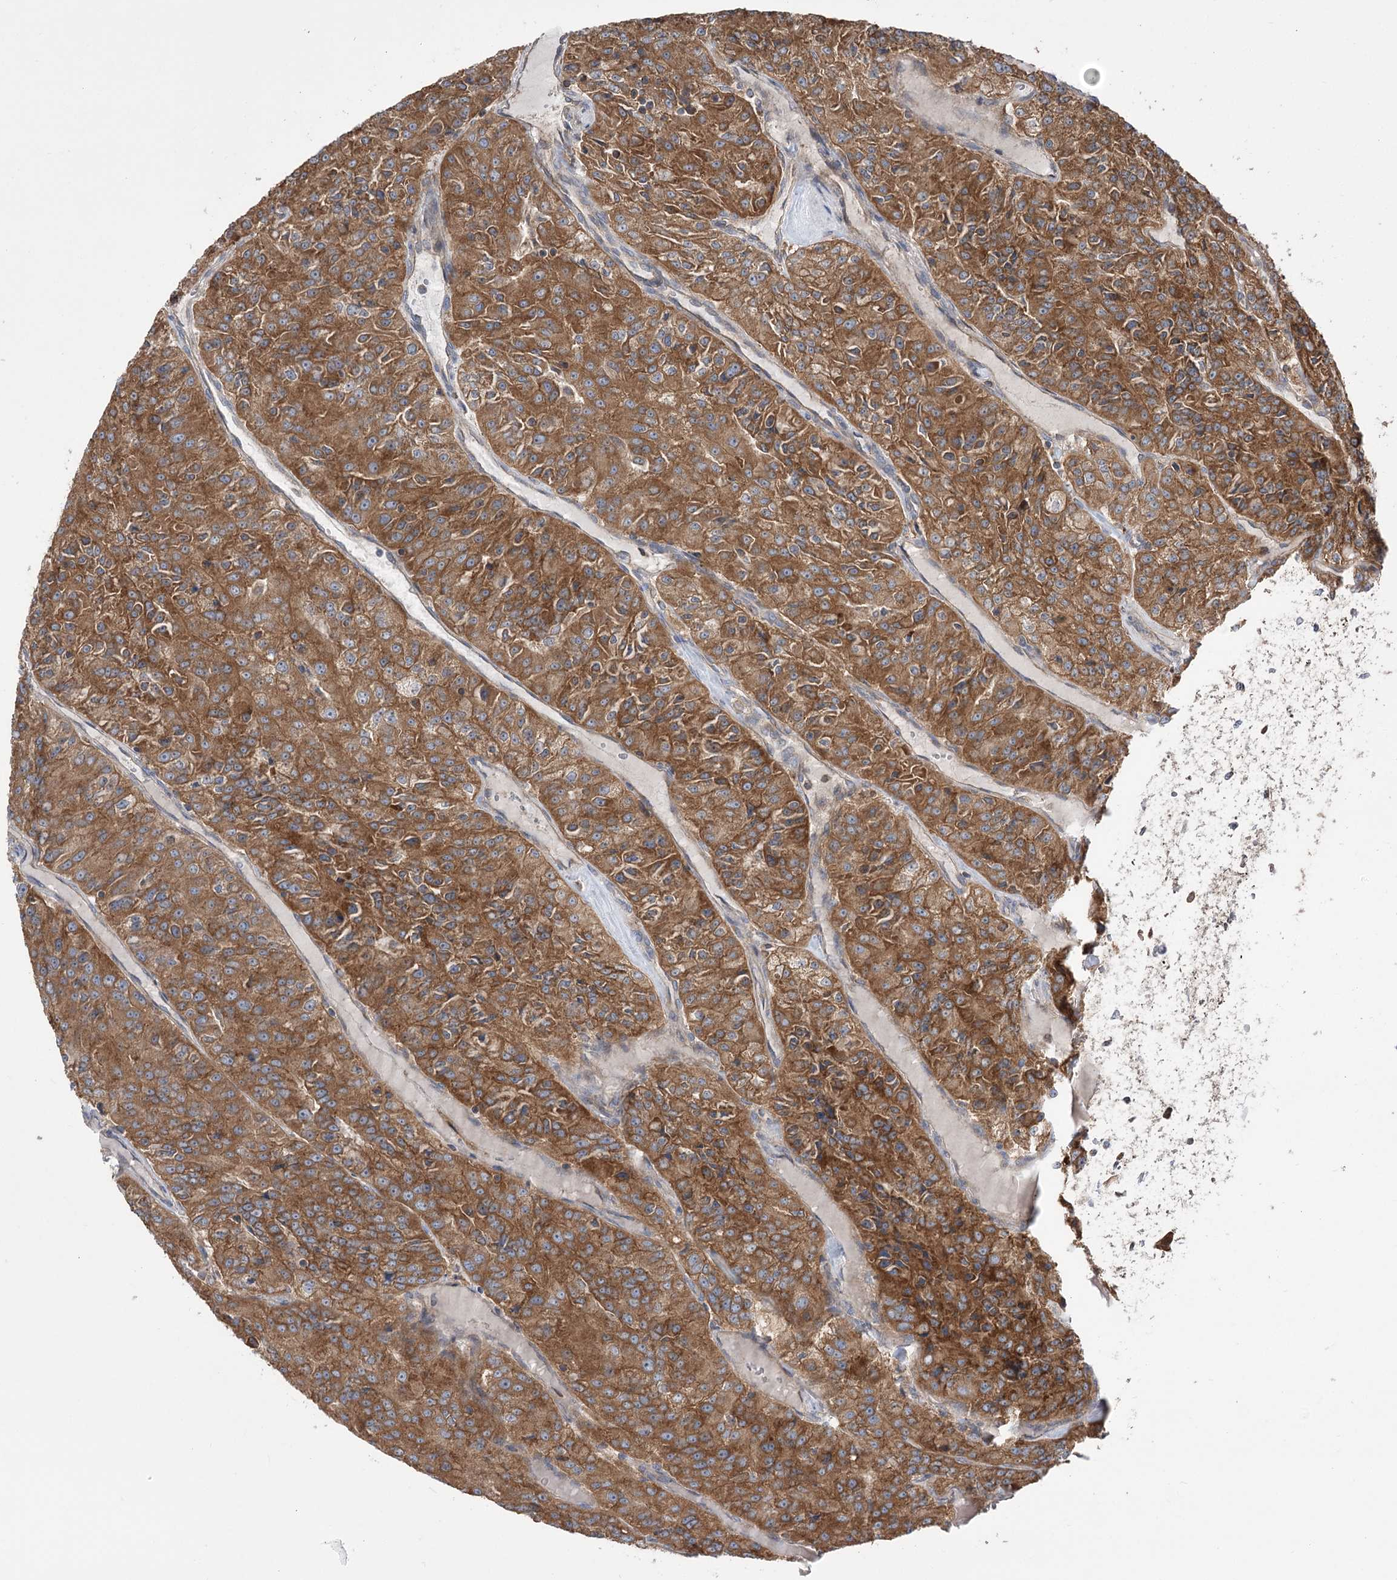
{"staining": {"intensity": "moderate", "quantity": ">75%", "location": "cytoplasmic/membranous"}, "tissue": "renal cancer", "cell_type": "Tumor cells", "image_type": "cancer", "snomed": [{"axis": "morphology", "description": "Adenocarcinoma, NOS"}, {"axis": "topography", "description": "Kidney"}], "caption": "Immunohistochemistry (IHC) of renal cancer (adenocarcinoma) shows medium levels of moderate cytoplasmic/membranous positivity in about >75% of tumor cells. Nuclei are stained in blue.", "gene": "XYLB", "patient": {"sex": "female", "age": 63}}